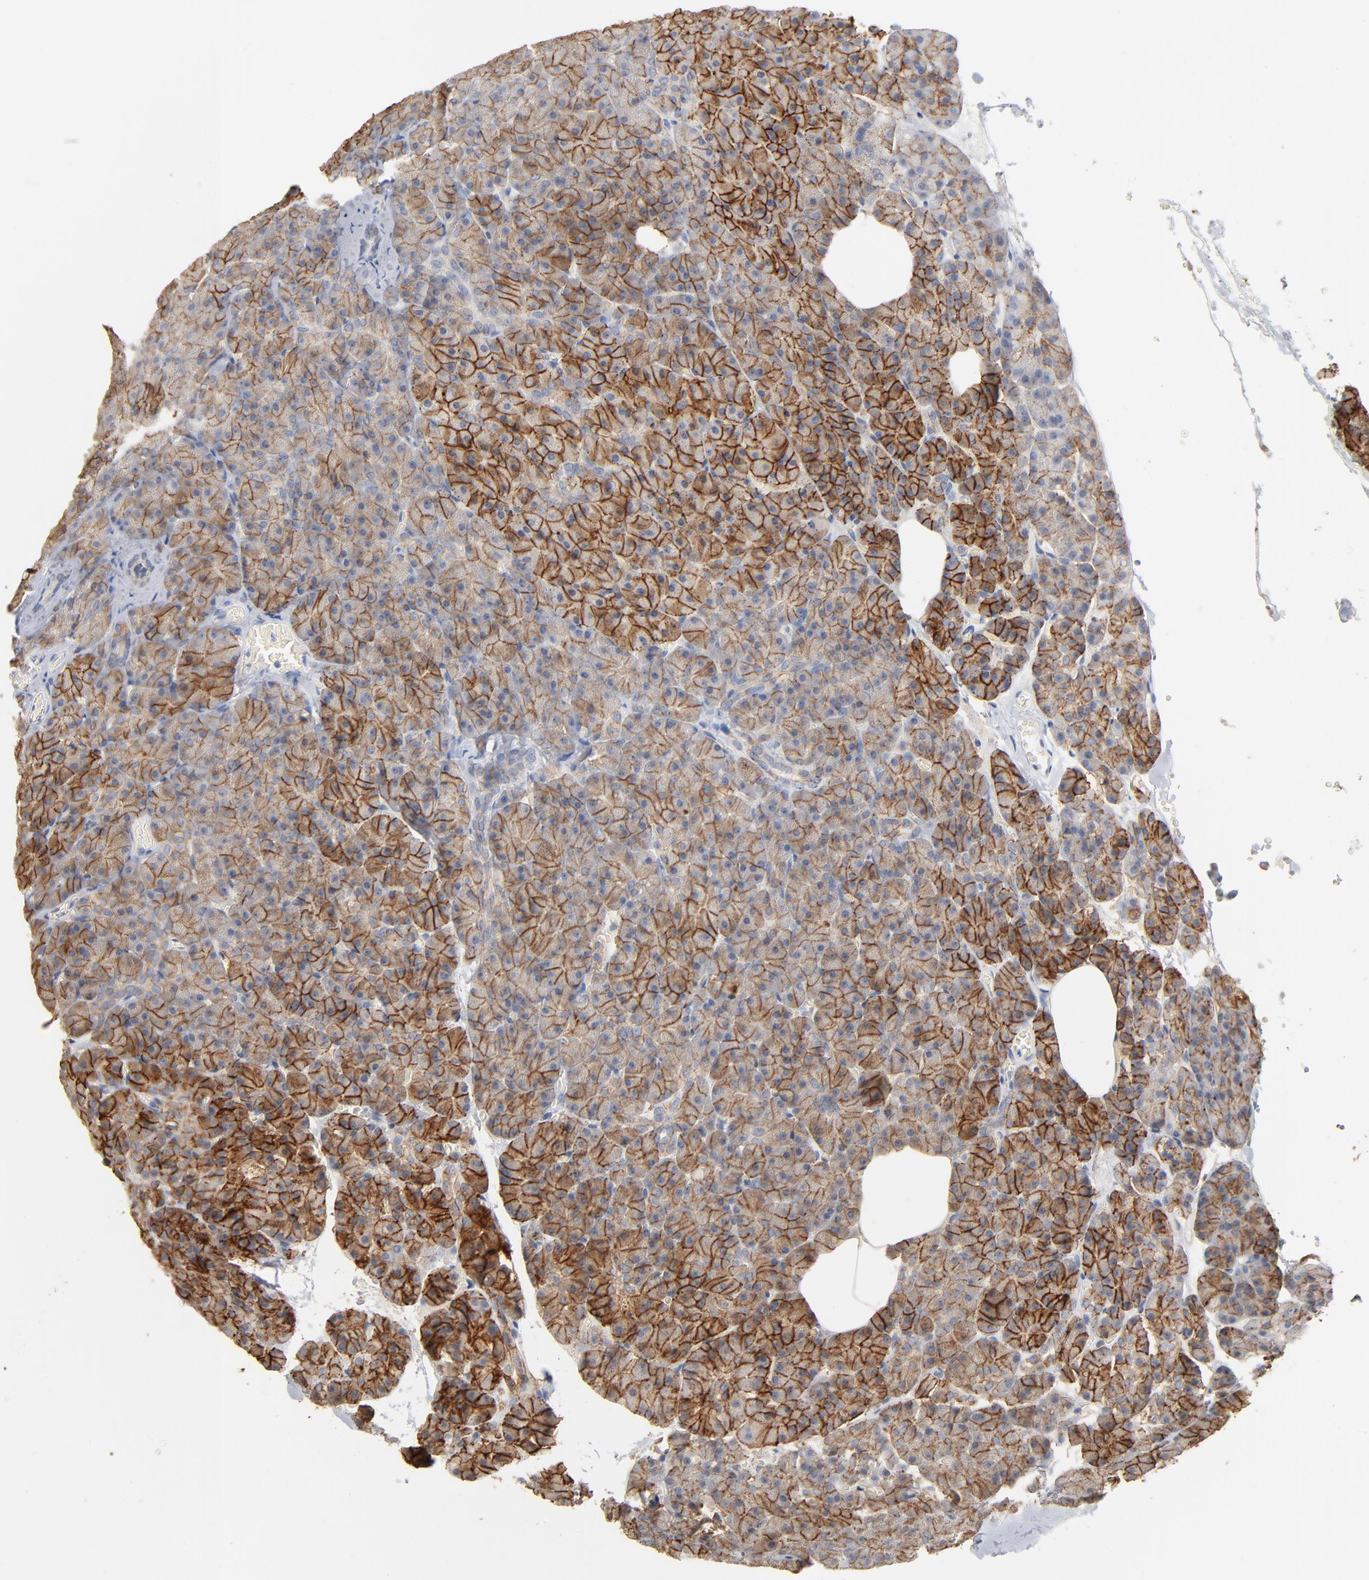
{"staining": {"intensity": "moderate", "quantity": ">75%", "location": "cytoplasmic/membranous"}, "tissue": "pancreas", "cell_type": "Exocrine glandular cells", "image_type": "normal", "snomed": [{"axis": "morphology", "description": "Normal tissue, NOS"}, {"axis": "topography", "description": "Pancreas"}], "caption": "Immunohistochemical staining of normal human pancreas demonstrates medium levels of moderate cytoplasmic/membranous staining in about >75% of exocrine glandular cells.", "gene": "EPCAM", "patient": {"sex": "female", "age": 35}}